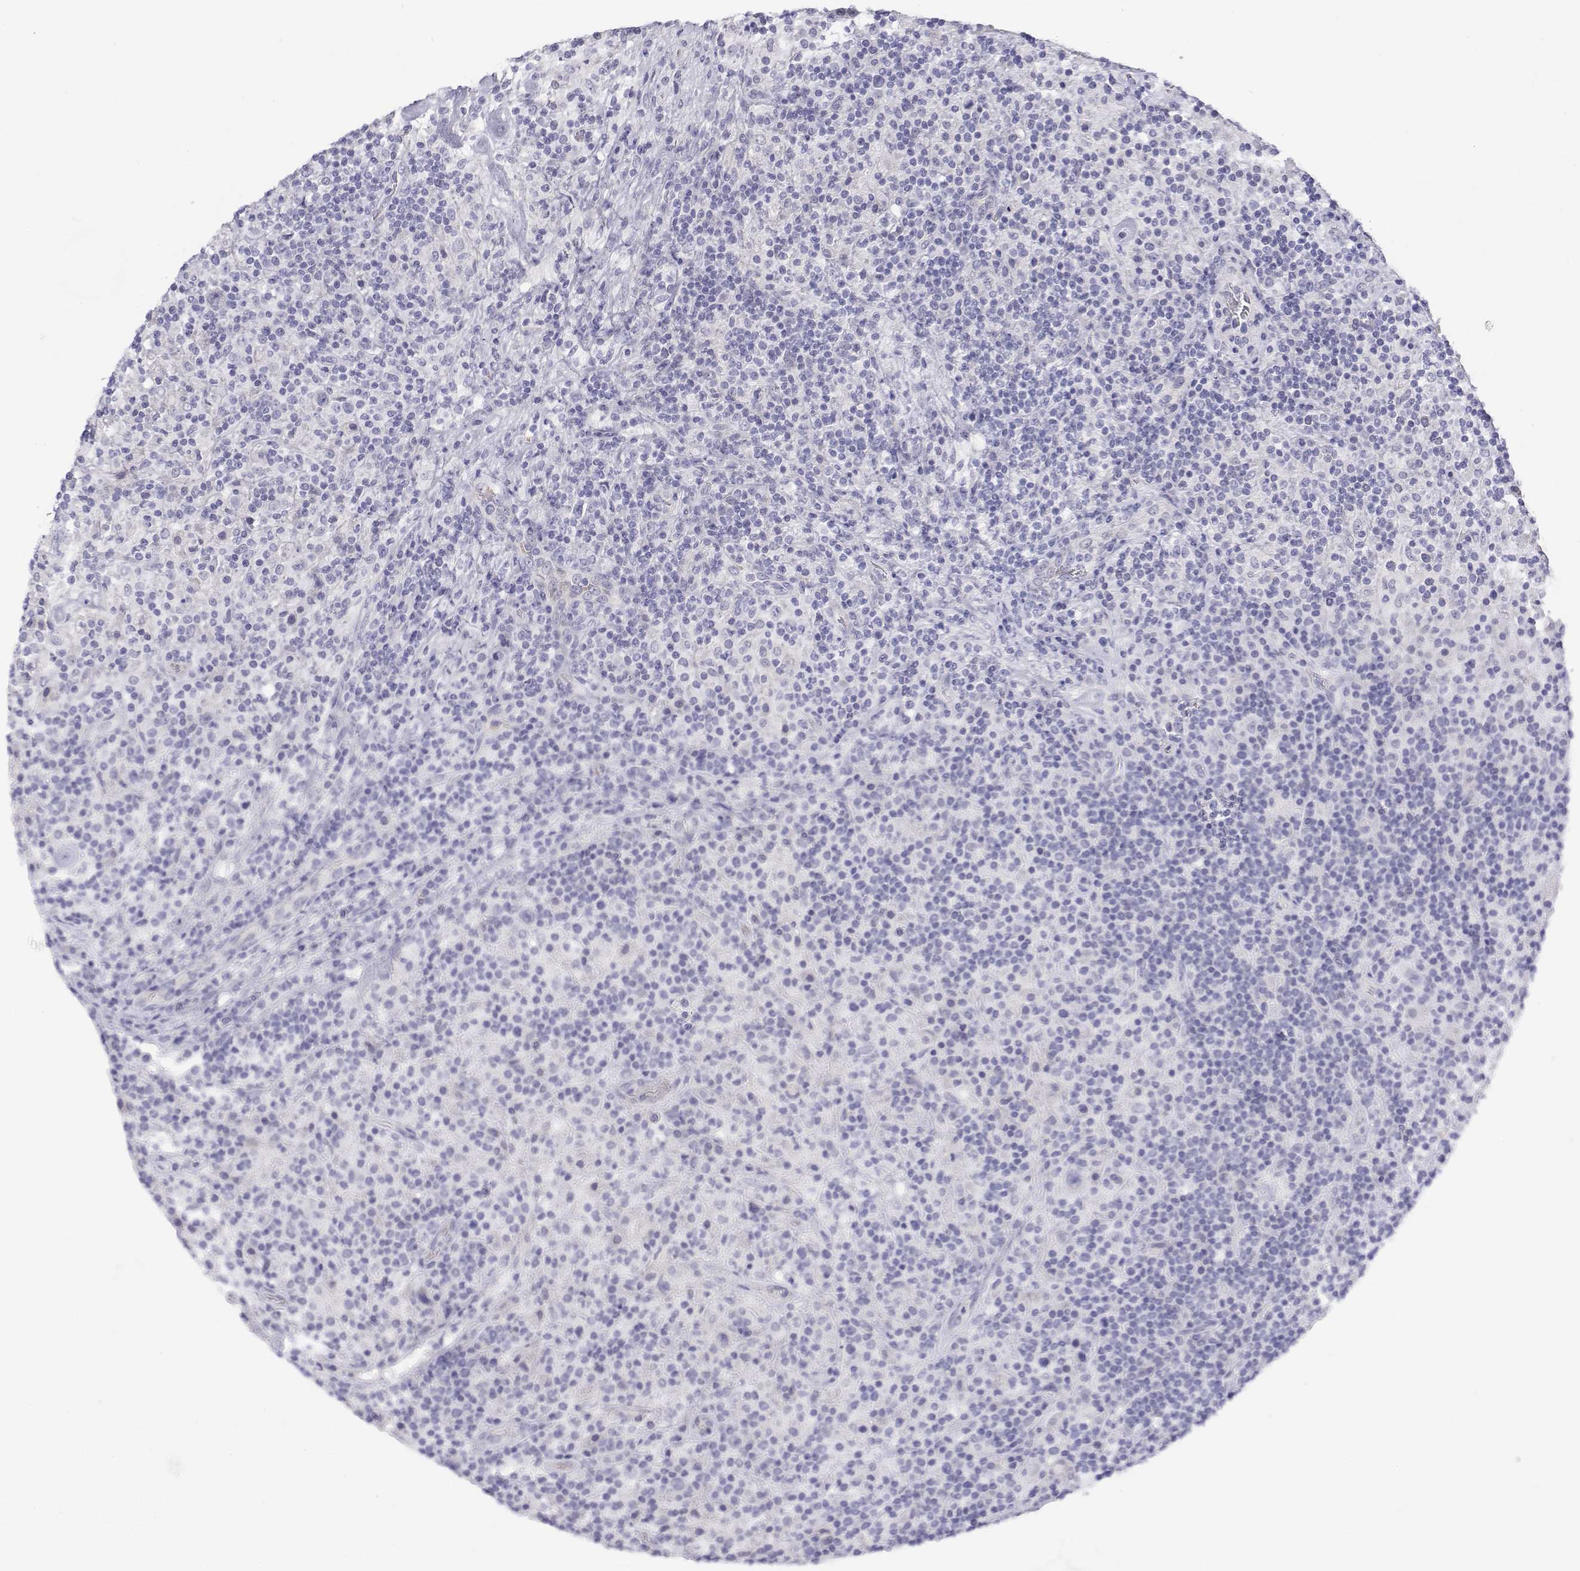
{"staining": {"intensity": "negative", "quantity": "none", "location": "none"}, "tissue": "lymphoma", "cell_type": "Tumor cells", "image_type": "cancer", "snomed": [{"axis": "morphology", "description": "Hodgkin's disease, NOS"}, {"axis": "topography", "description": "Lymph node"}], "caption": "Hodgkin's disease stained for a protein using IHC exhibits no positivity tumor cells.", "gene": "MISP", "patient": {"sex": "male", "age": 70}}